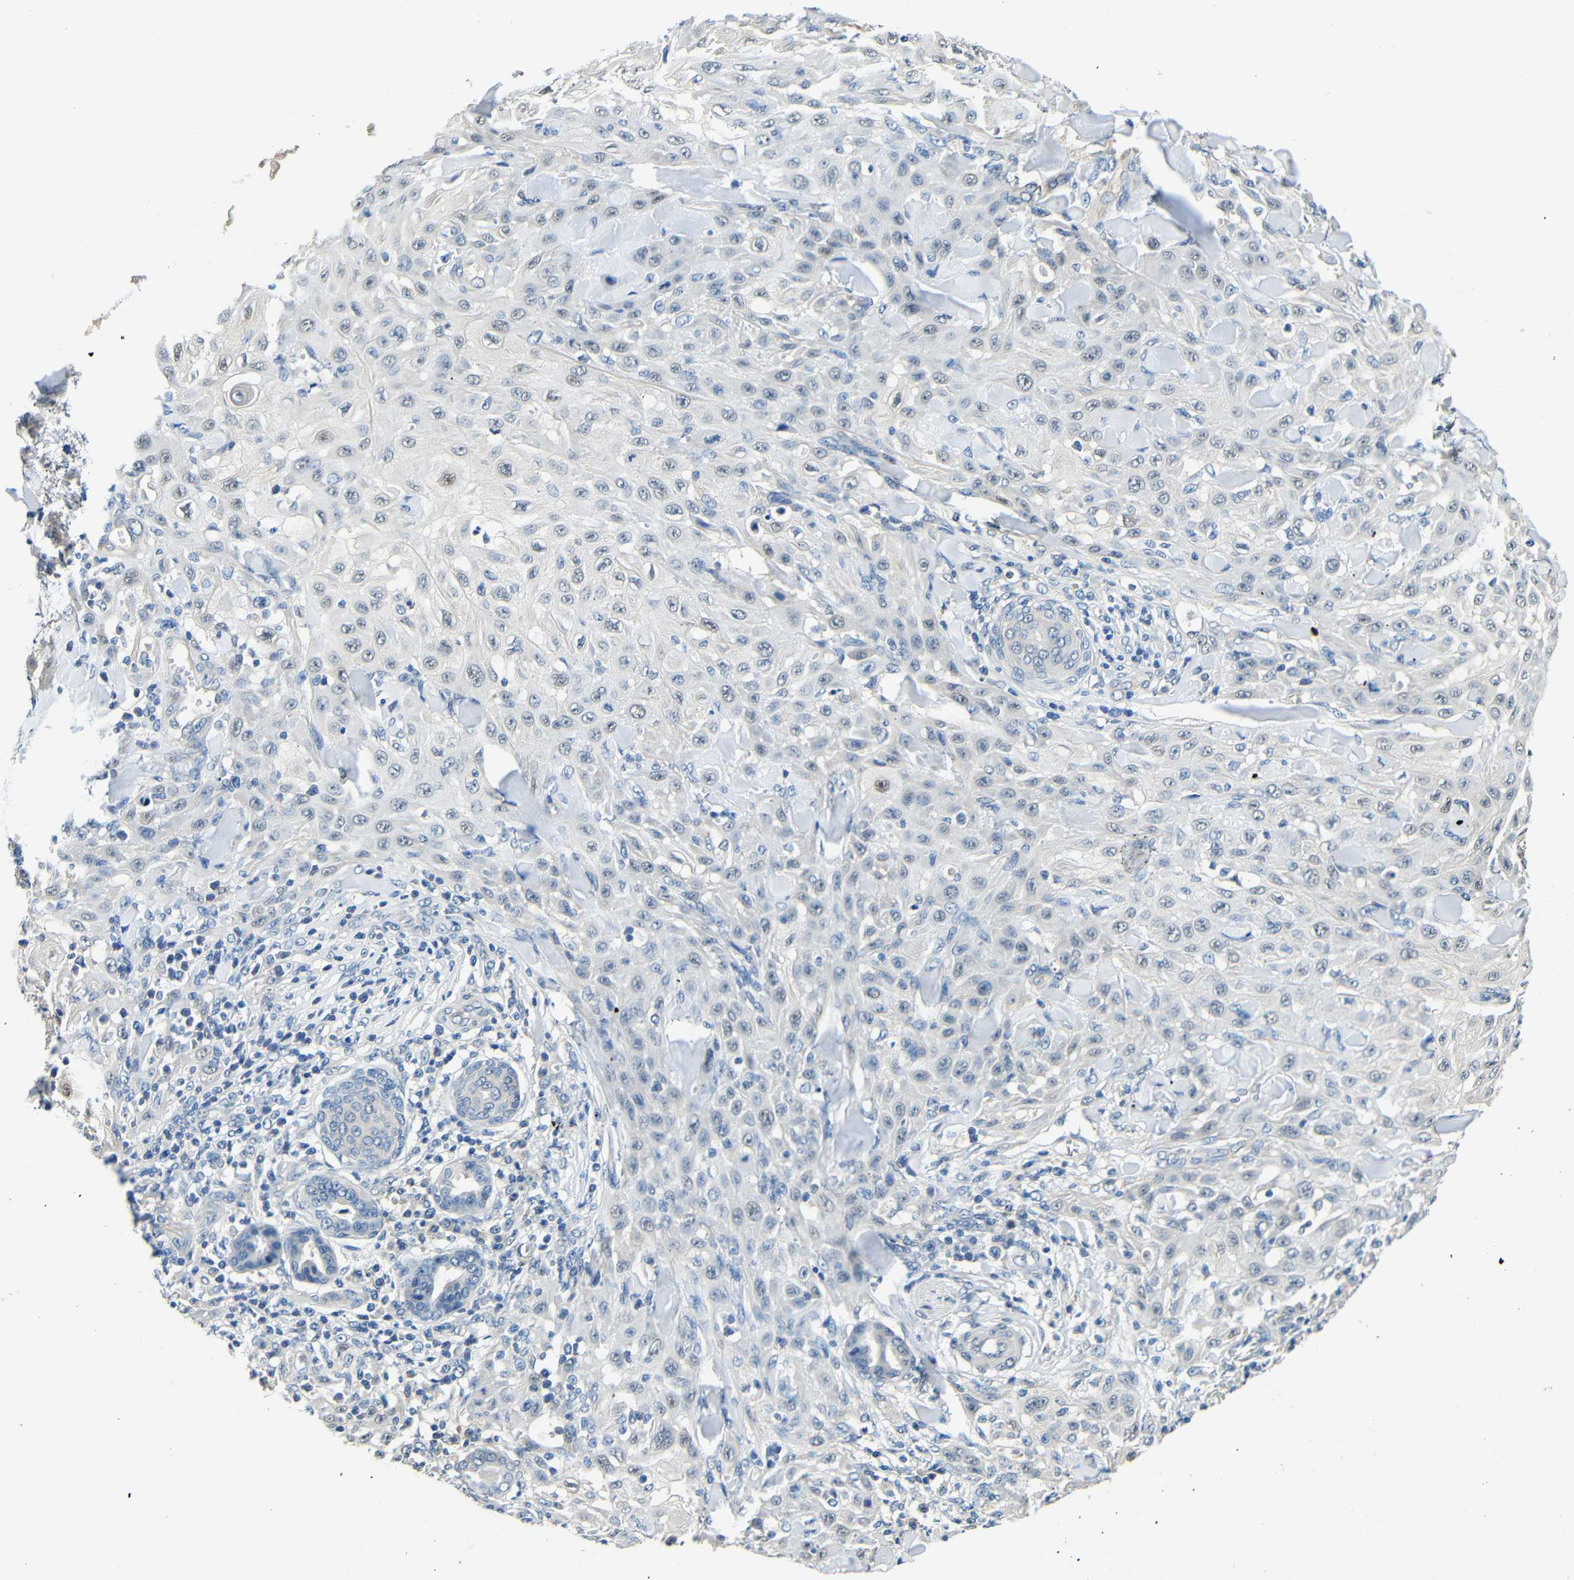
{"staining": {"intensity": "negative", "quantity": "none", "location": "none"}, "tissue": "skin cancer", "cell_type": "Tumor cells", "image_type": "cancer", "snomed": [{"axis": "morphology", "description": "Squamous cell carcinoma, NOS"}, {"axis": "topography", "description": "Skin"}], "caption": "Human squamous cell carcinoma (skin) stained for a protein using immunohistochemistry shows no expression in tumor cells.", "gene": "ADAP1", "patient": {"sex": "male", "age": 24}}